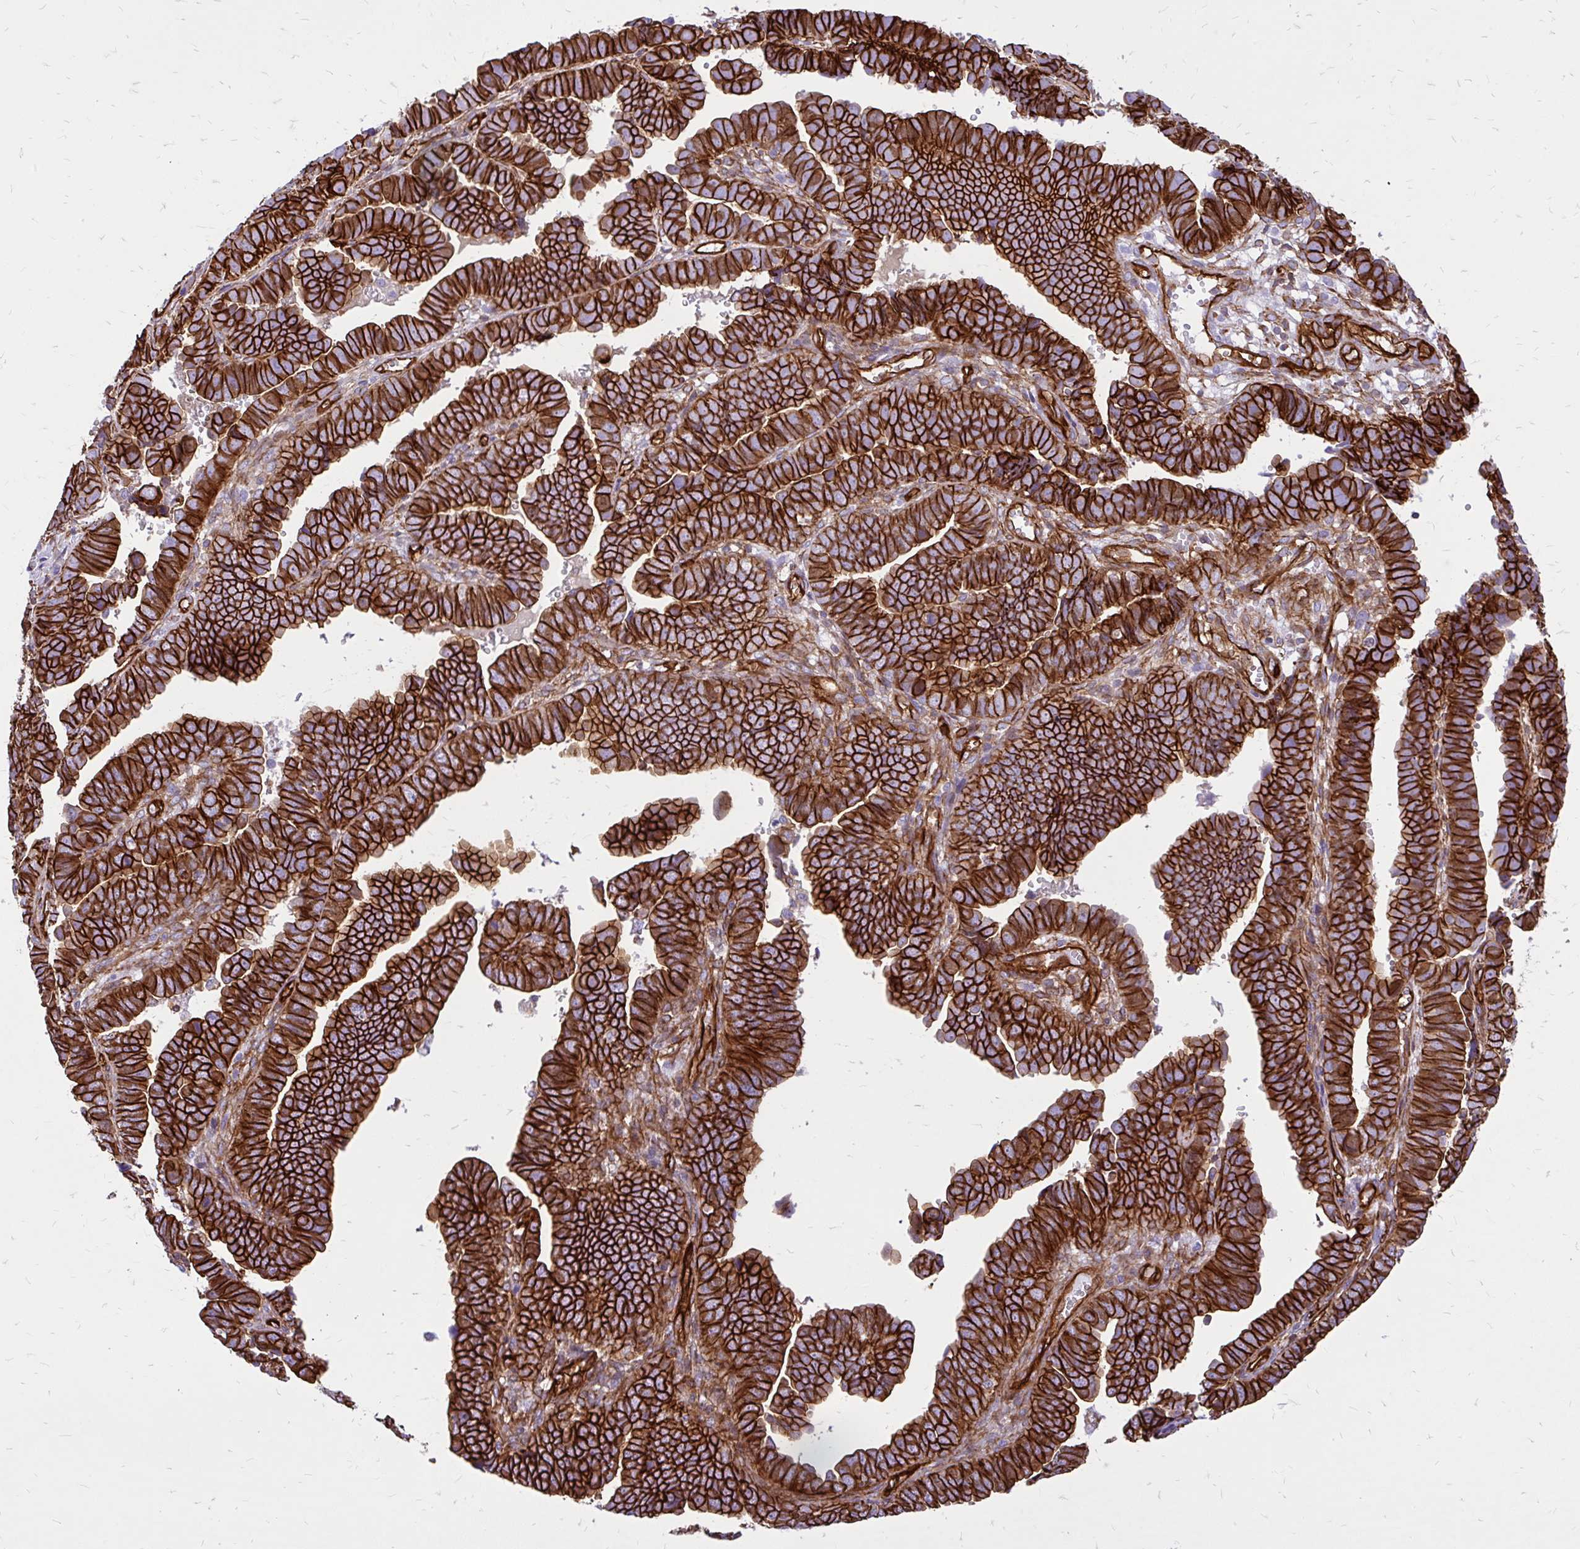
{"staining": {"intensity": "strong", "quantity": ">75%", "location": "cytoplasmic/membranous"}, "tissue": "endometrial cancer", "cell_type": "Tumor cells", "image_type": "cancer", "snomed": [{"axis": "morphology", "description": "Adenocarcinoma, NOS"}, {"axis": "topography", "description": "Endometrium"}], "caption": "Human adenocarcinoma (endometrial) stained with a protein marker demonstrates strong staining in tumor cells.", "gene": "MAP1LC3B", "patient": {"sex": "female", "age": 75}}